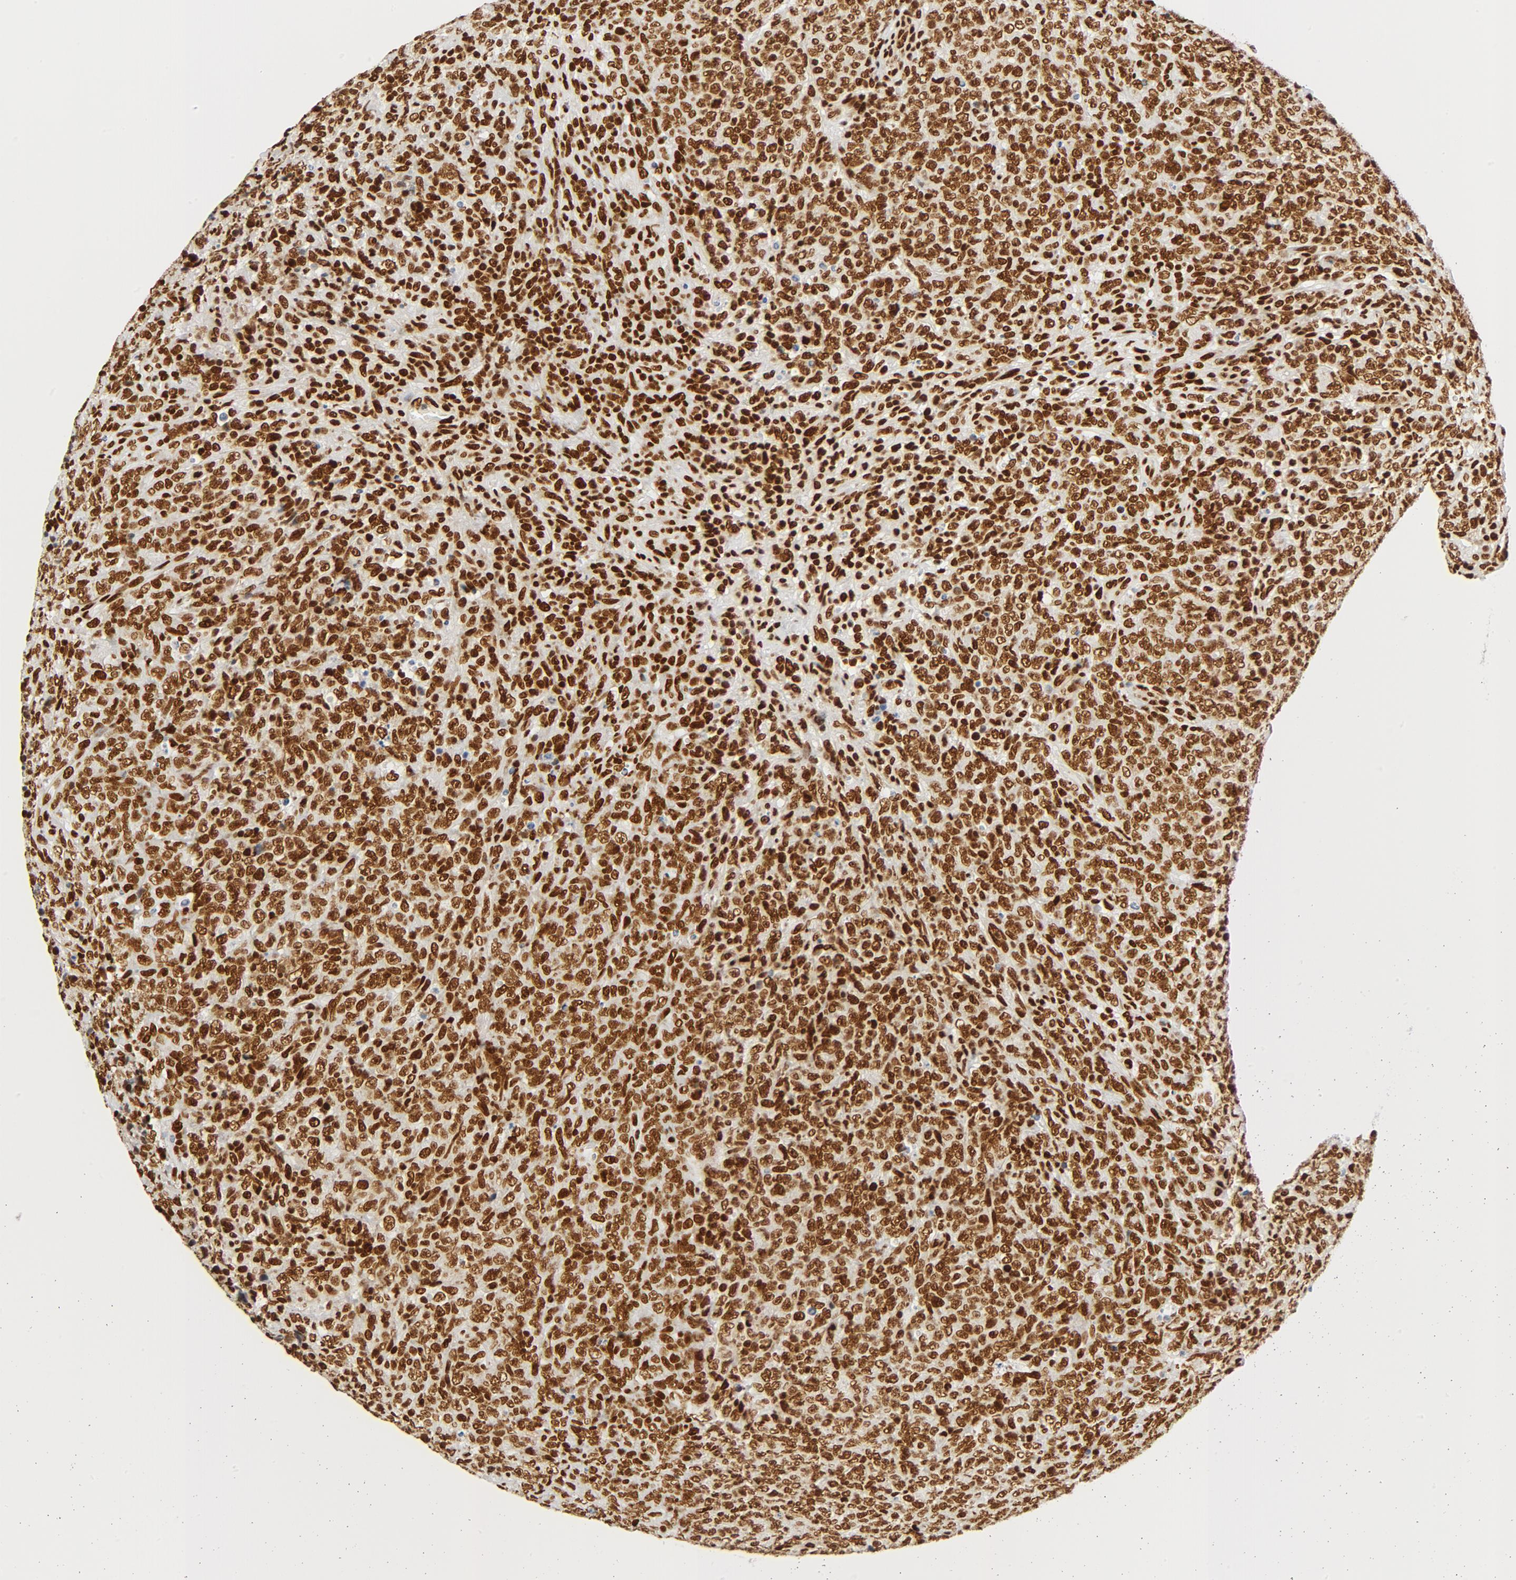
{"staining": {"intensity": "strong", "quantity": ">75%", "location": "nuclear"}, "tissue": "lymphoma", "cell_type": "Tumor cells", "image_type": "cancer", "snomed": [{"axis": "morphology", "description": "Malignant lymphoma, non-Hodgkin's type, High grade"}, {"axis": "topography", "description": "Tonsil"}], "caption": "High-magnification brightfield microscopy of high-grade malignant lymphoma, non-Hodgkin's type stained with DAB (brown) and counterstained with hematoxylin (blue). tumor cells exhibit strong nuclear staining is identified in about>75% of cells.", "gene": "CTBP1", "patient": {"sex": "female", "age": 36}}